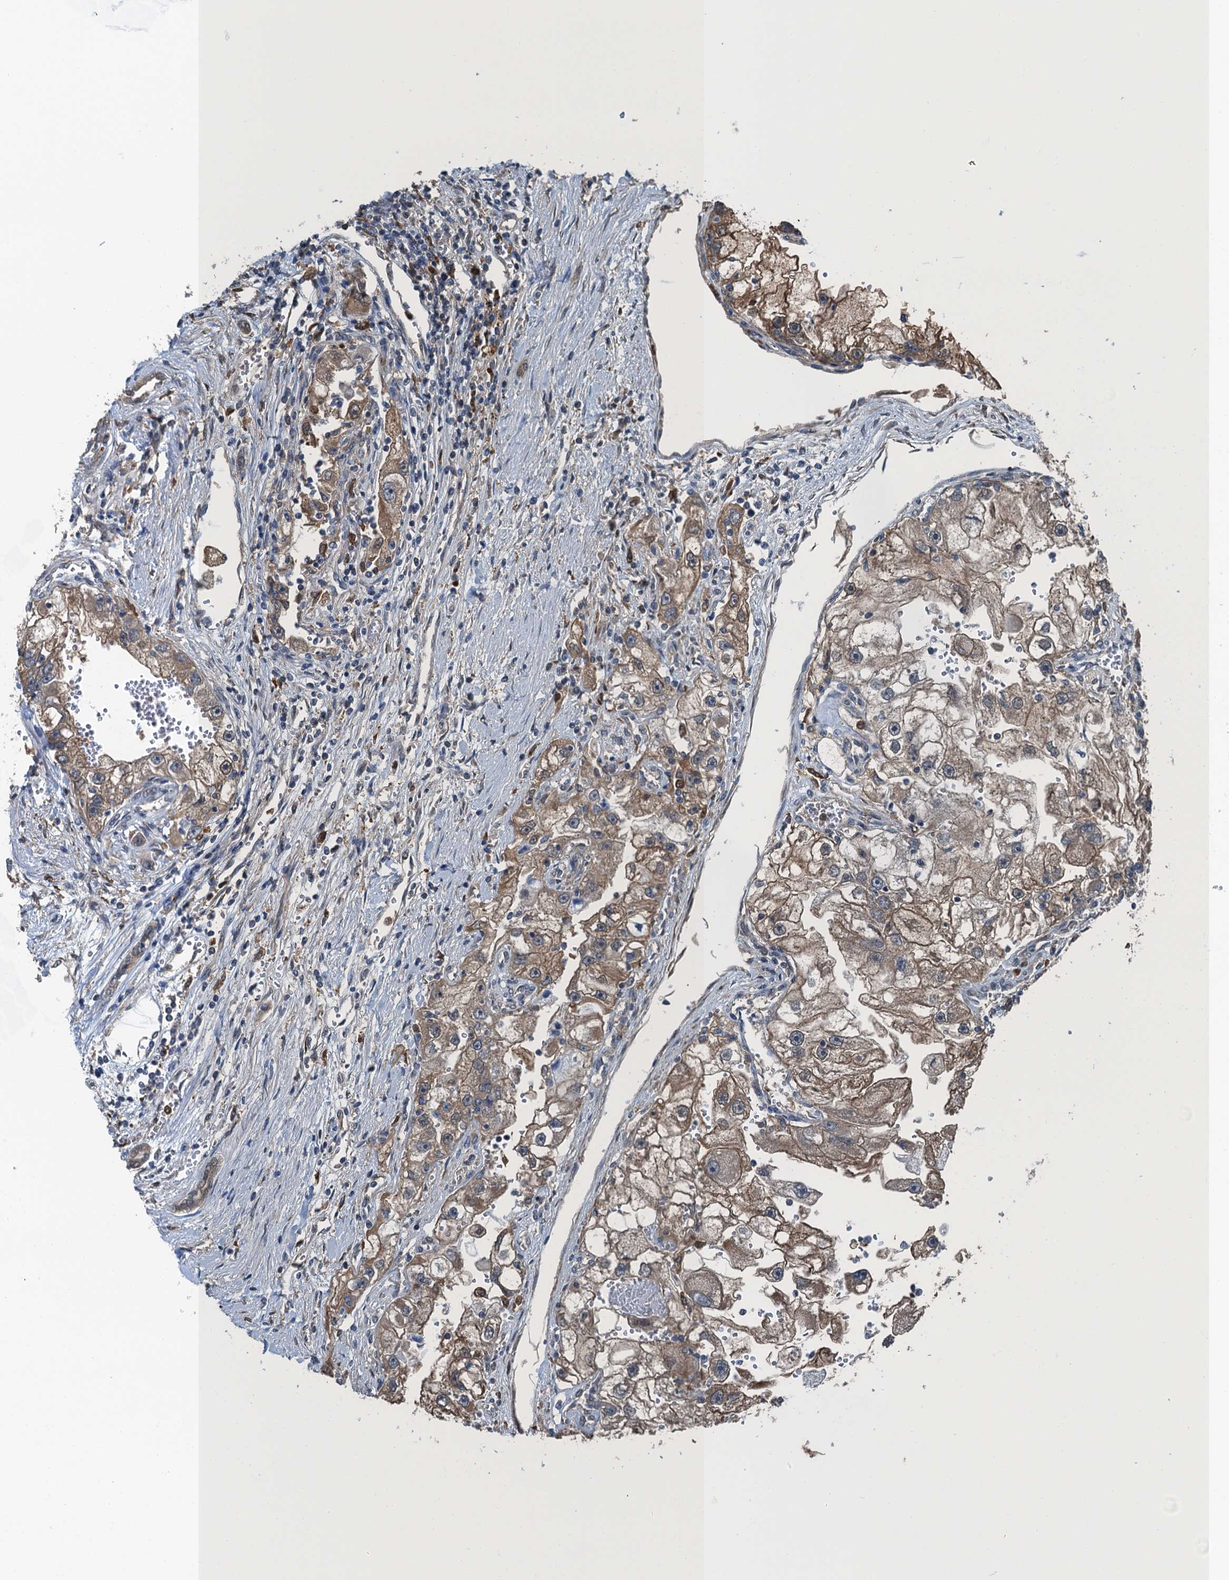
{"staining": {"intensity": "weak", "quantity": ">75%", "location": "cytoplasmic/membranous"}, "tissue": "renal cancer", "cell_type": "Tumor cells", "image_type": "cancer", "snomed": [{"axis": "morphology", "description": "Adenocarcinoma, NOS"}, {"axis": "topography", "description": "Kidney"}], "caption": "Immunohistochemical staining of human renal adenocarcinoma exhibits low levels of weak cytoplasmic/membranous protein expression in approximately >75% of tumor cells.", "gene": "RNH1", "patient": {"sex": "male", "age": 63}}